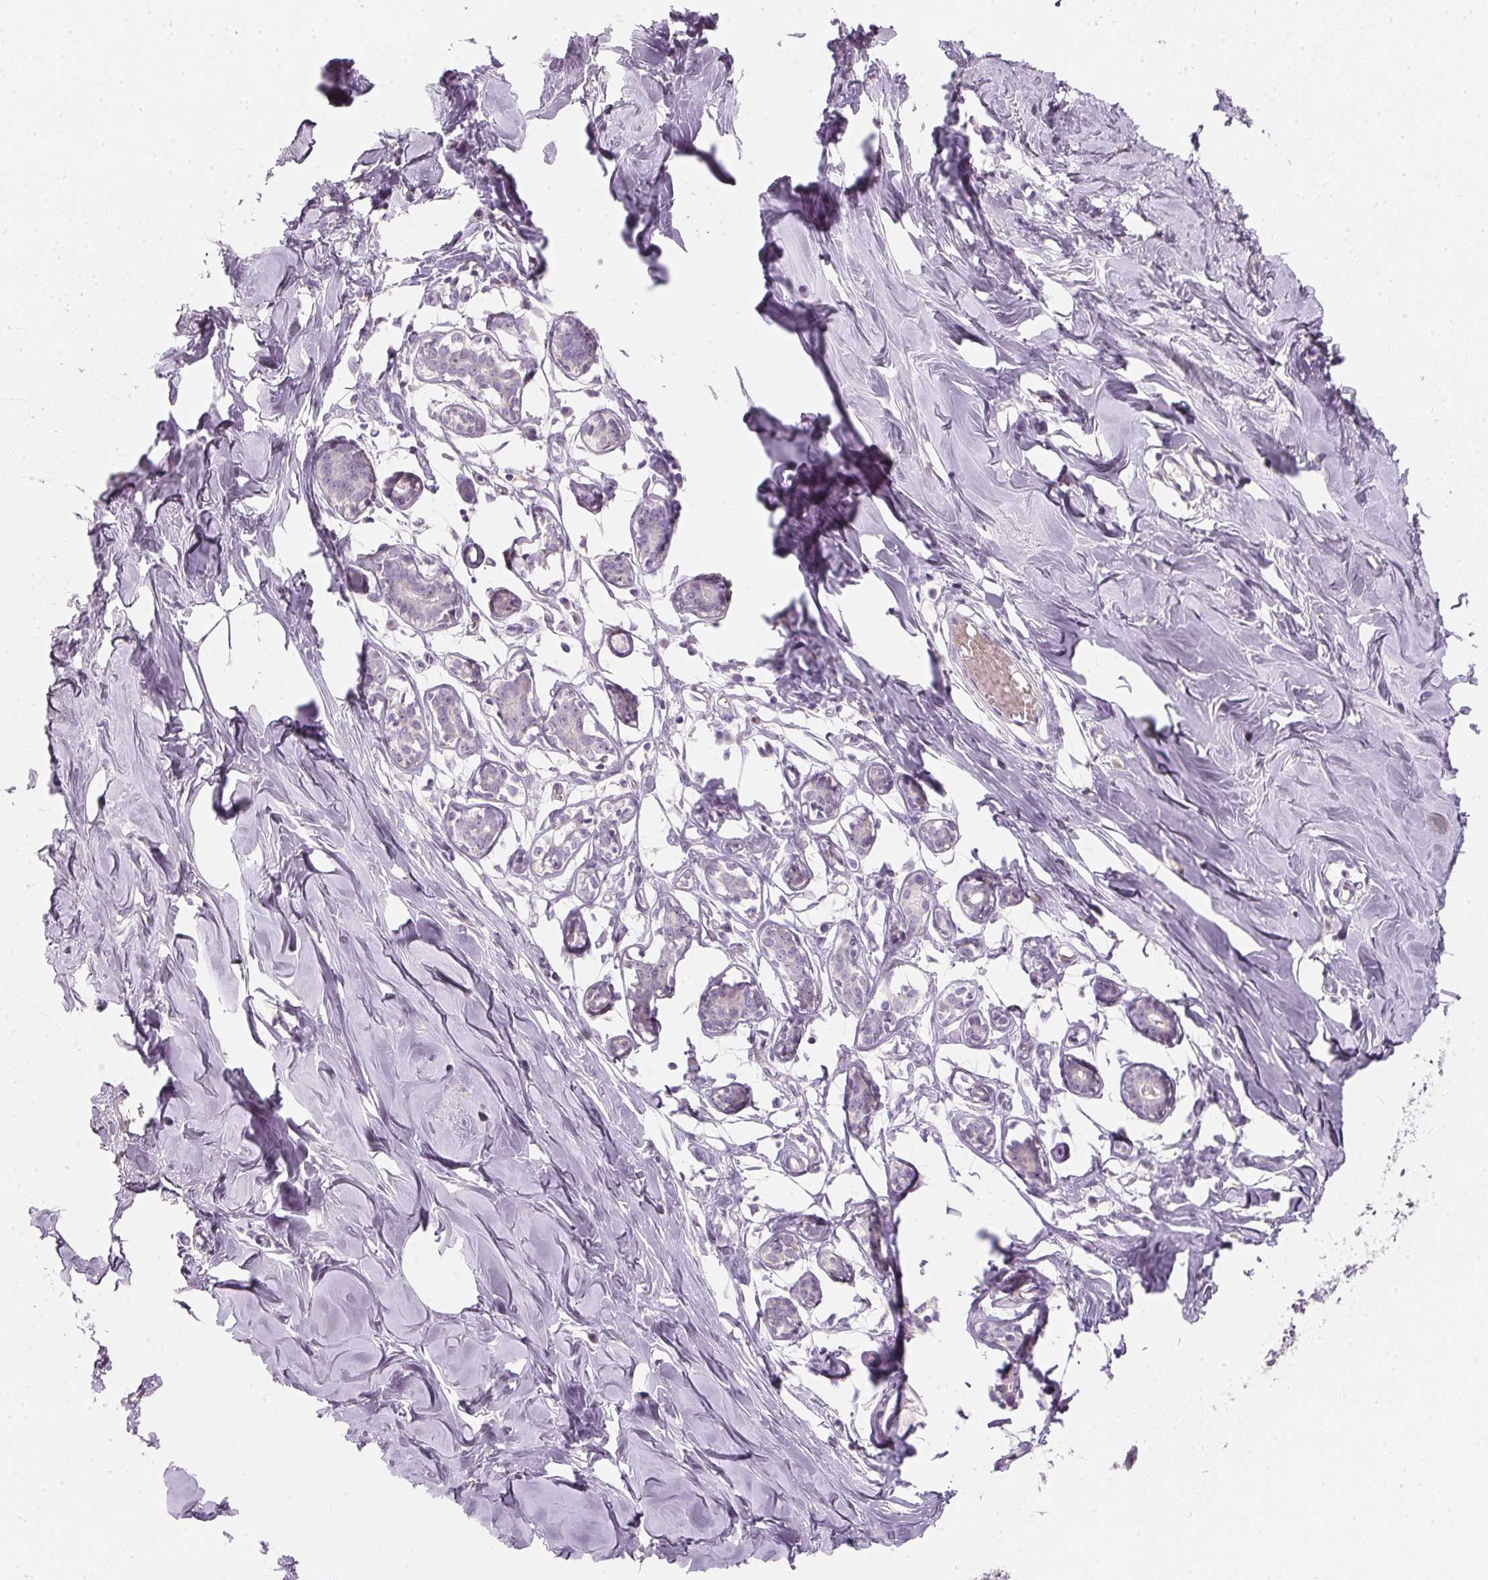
{"staining": {"intensity": "negative", "quantity": "none", "location": "none"}, "tissue": "breast", "cell_type": "Adipocytes", "image_type": "normal", "snomed": [{"axis": "morphology", "description": "Normal tissue, NOS"}, {"axis": "topography", "description": "Breast"}], "caption": "IHC of benign breast demonstrates no expression in adipocytes.", "gene": "HSD17B1", "patient": {"sex": "female", "age": 27}}